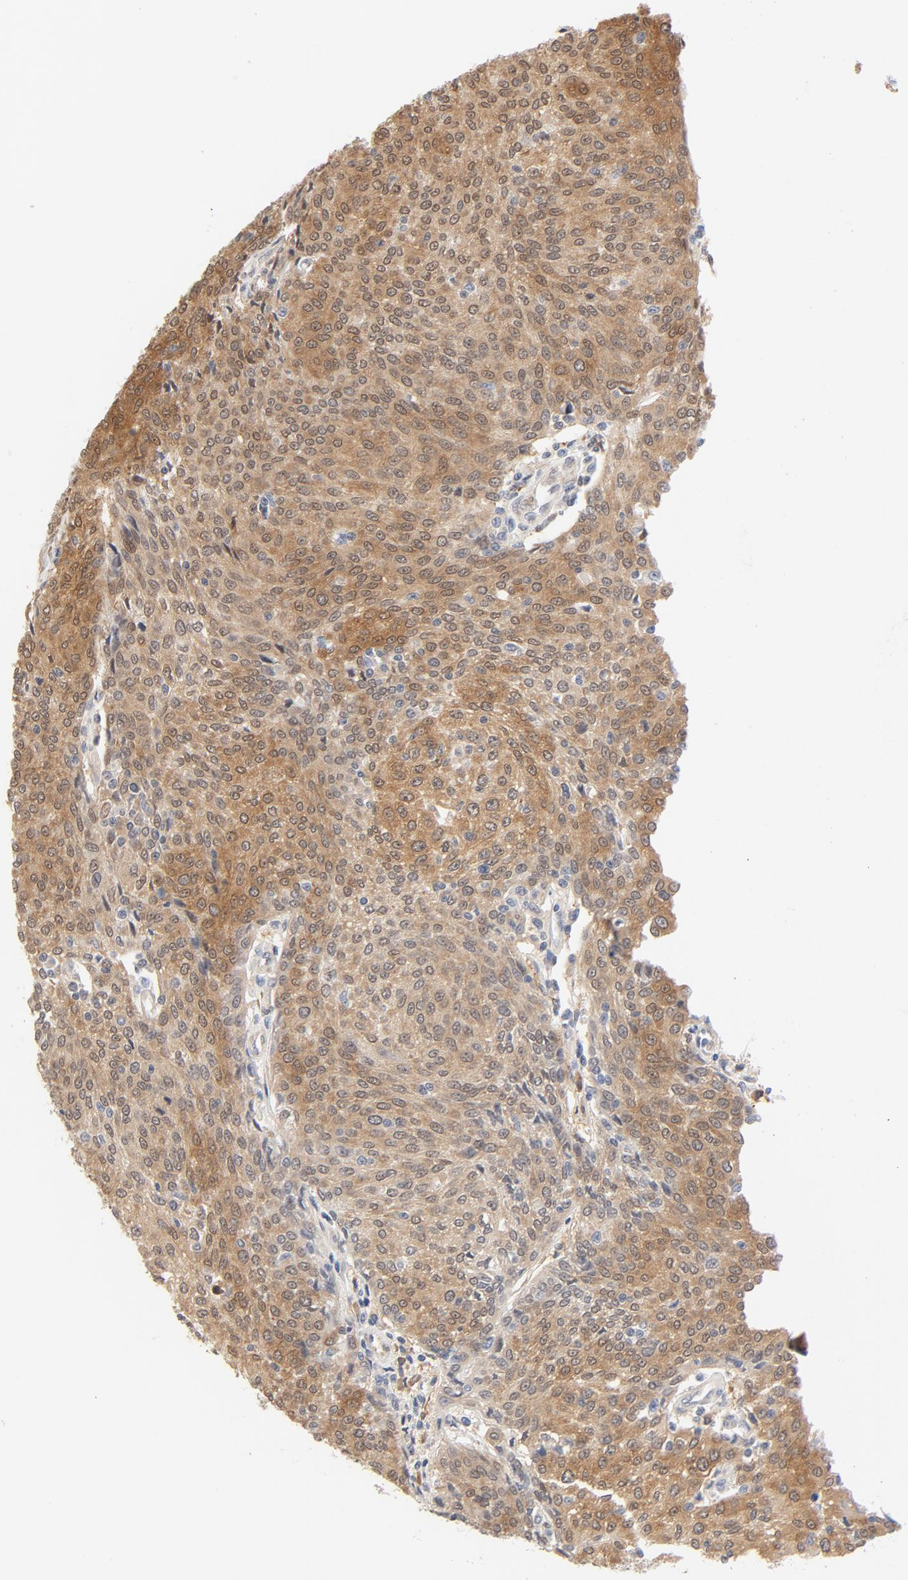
{"staining": {"intensity": "moderate", "quantity": ">75%", "location": "cytoplasmic/membranous"}, "tissue": "urothelial cancer", "cell_type": "Tumor cells", "image_type": "cancer", "snomed": [{"axis": "morphology", "description": "Urothelial carcinoma, High grade"}, {"axis": "topography", "description": "Urinary bladder"}], "caption": "Protein analysis of urothelial carcinoma (high-grade) tissue exhibits moderate cytoplasmic/membranous staining in approximately >75% of tumor cells.", "gene": "EIF4E", "patient": {"sex": "female", "age": 85}}